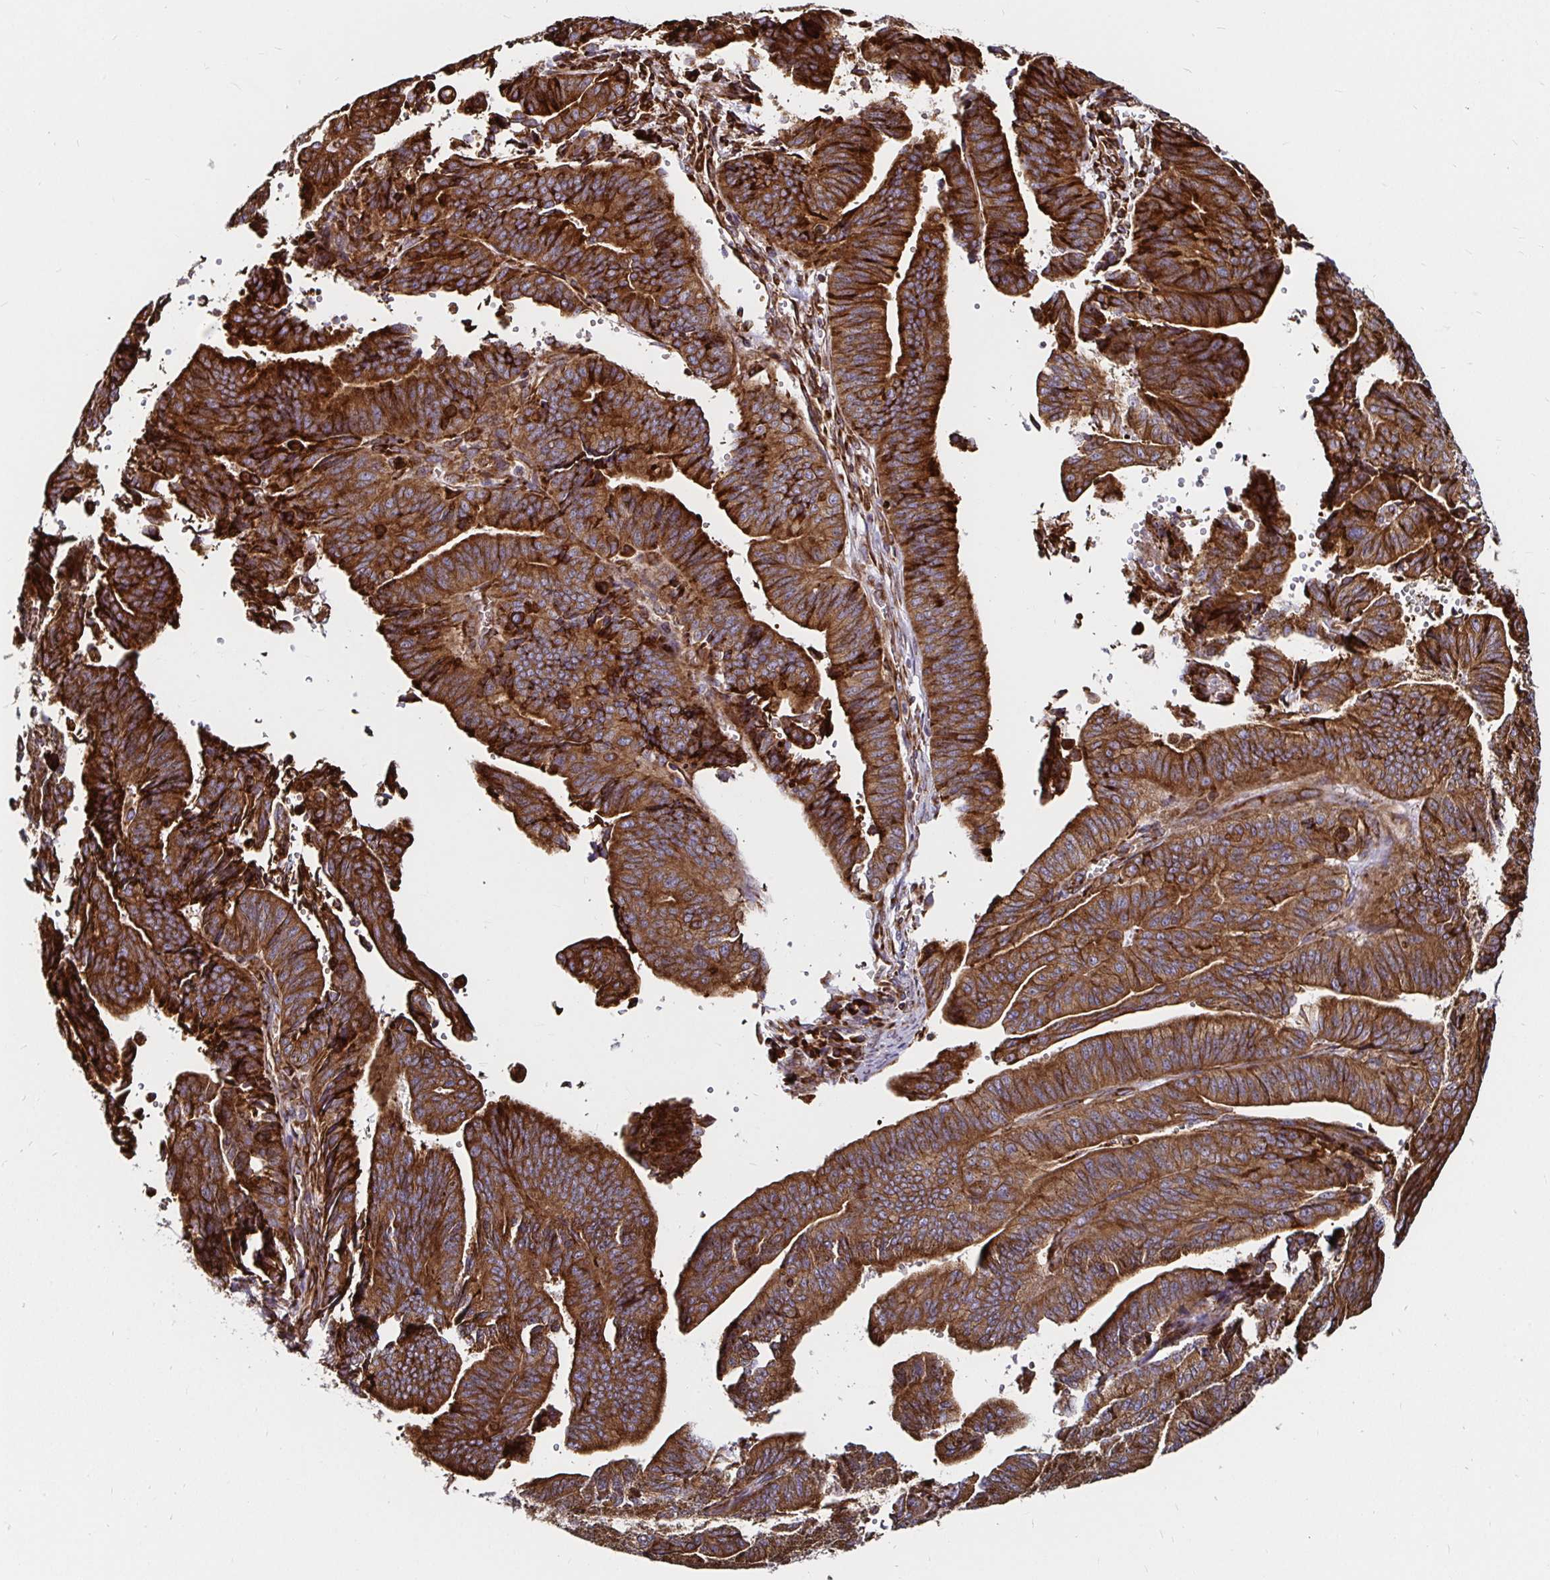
{"staining": {"intensity": "strong", "quantity": ">75%", "location": "cytoplasmic/membranous"}, "tissue": "endometrial cancer", "cell_type": "Tumor cells", "image_type": "cancer", "snomed": [{"axis": "morphology", "description": "Adenocarcinoma, NOS"}, {"axis": "topography", "description": "Endometrium"}], "caption": "Protein staining displays strong cytoplasmic/membranous expression in approximately >75% of tumor cells in adenocarcinoma (endometrial).", "gene": "SMYD3", "patient": {"sex": "female", "age": 65}}